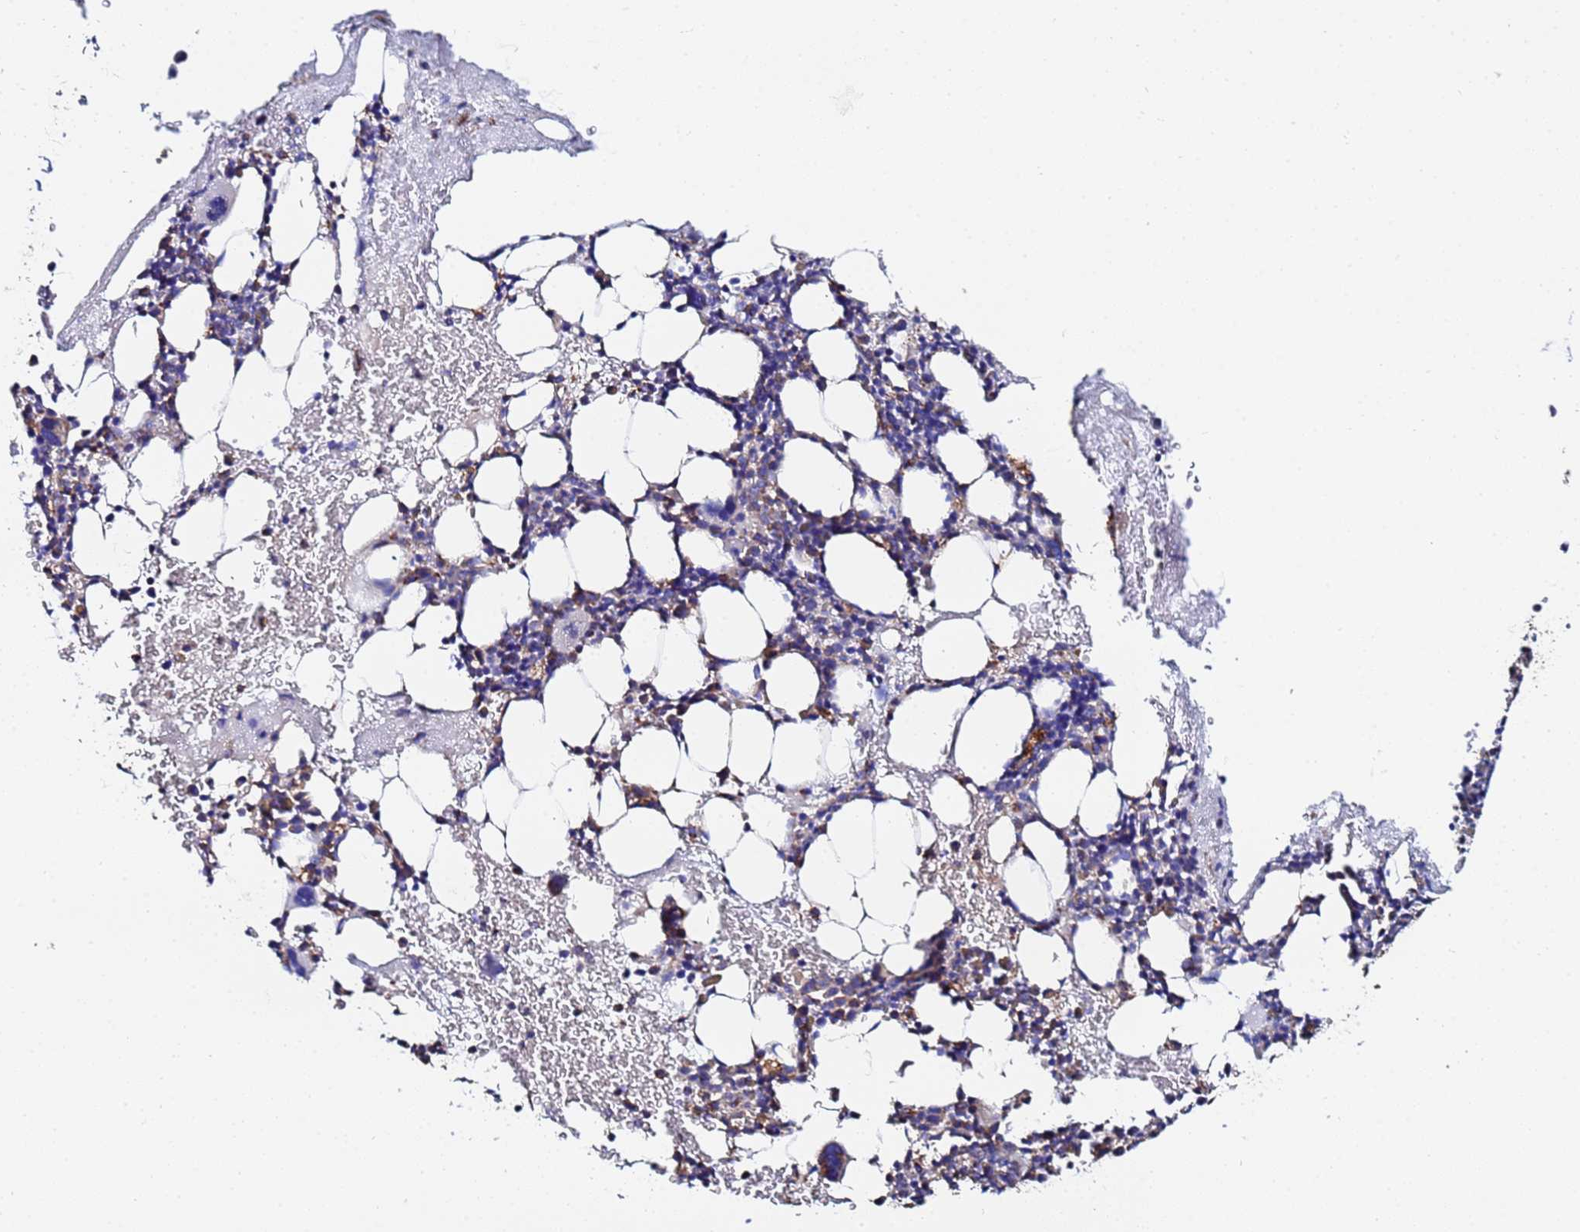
{"staining": {"intensity": "moderate", "quantity": "<25%", "location": "cytoplasmic/membranous"}, "tissue": "bone marrow", "cell_type": "Hematopoietic cells", "image_type": "normal", "snomed": [{"axis": "morphology", "description": "Normal tissue, NOS"}, {"axis": "topography", "description": "Bone marrow"}], "caption": "Protein staining by IHC shows moderate cytoplasmic/membranous expression in approximately <25% of hematopoietic cells in benign bone marrow.", "gene": "GLUD1", "patient": {"sex": "female", "age": 37}}